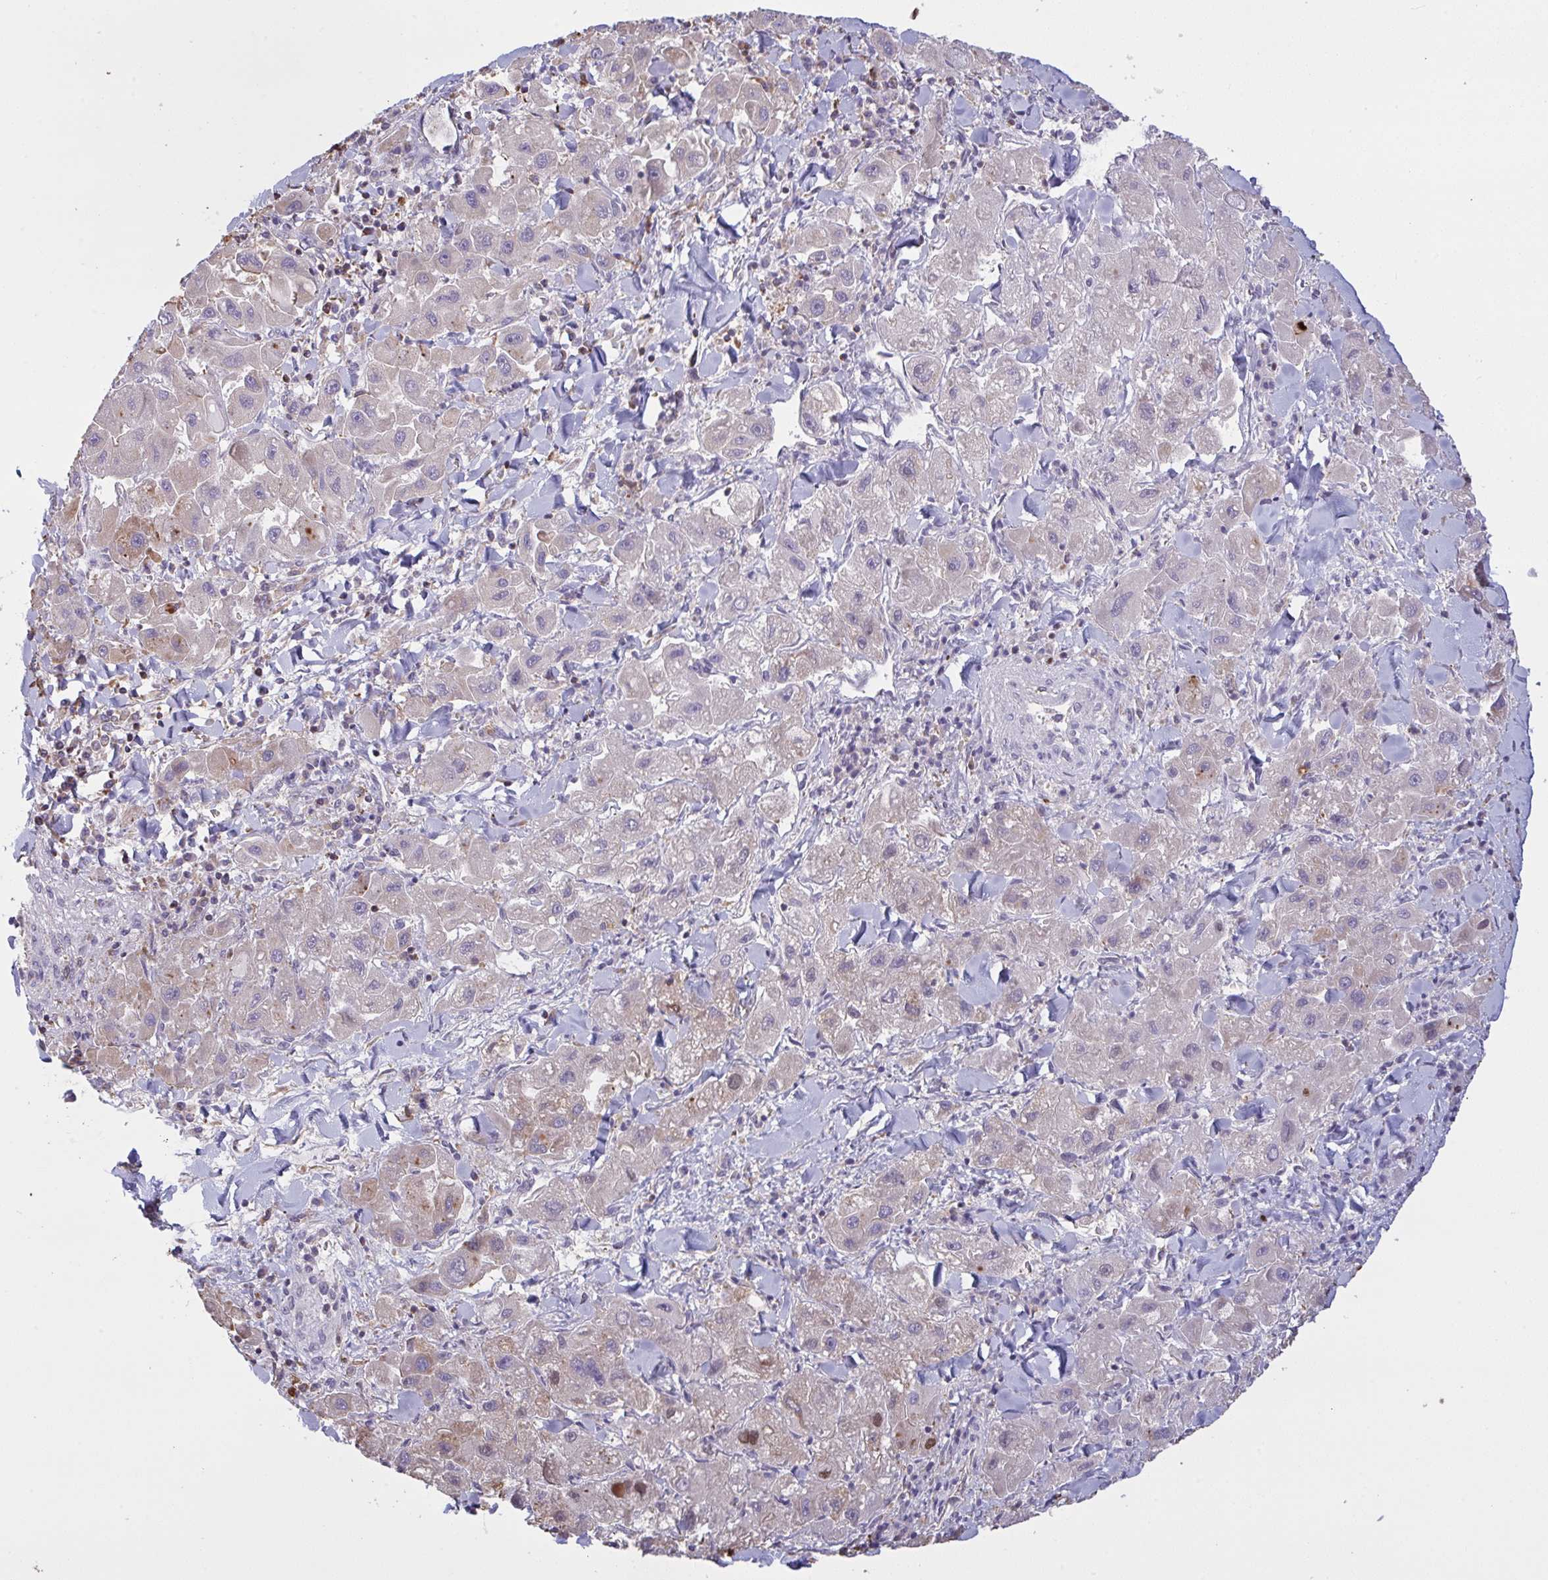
{"staining": {"intensity": "weak", "quantity": "25%-75%", "location": "cytoplasmic/membranous"}, "tissue": "liver cancer", "cell_type": "Tumor cells", "image_type": "cancer", "snomed": [{"axis": "morphology", "description": "Carcinoma, Hepatocellular, NOS"}, {"axis": "topography", "description": "Liver"}], "caption": "A brown stain labels weak cytoplasmic/membranous staining of a protein in human liver cancer (hepatocellular carcinoma) tumor cells. (brown staining indicates protein expression, while blue staining denotes nuclei).", "gene": "MICOS10", "patient": {"sex": "male", "age": 24}}